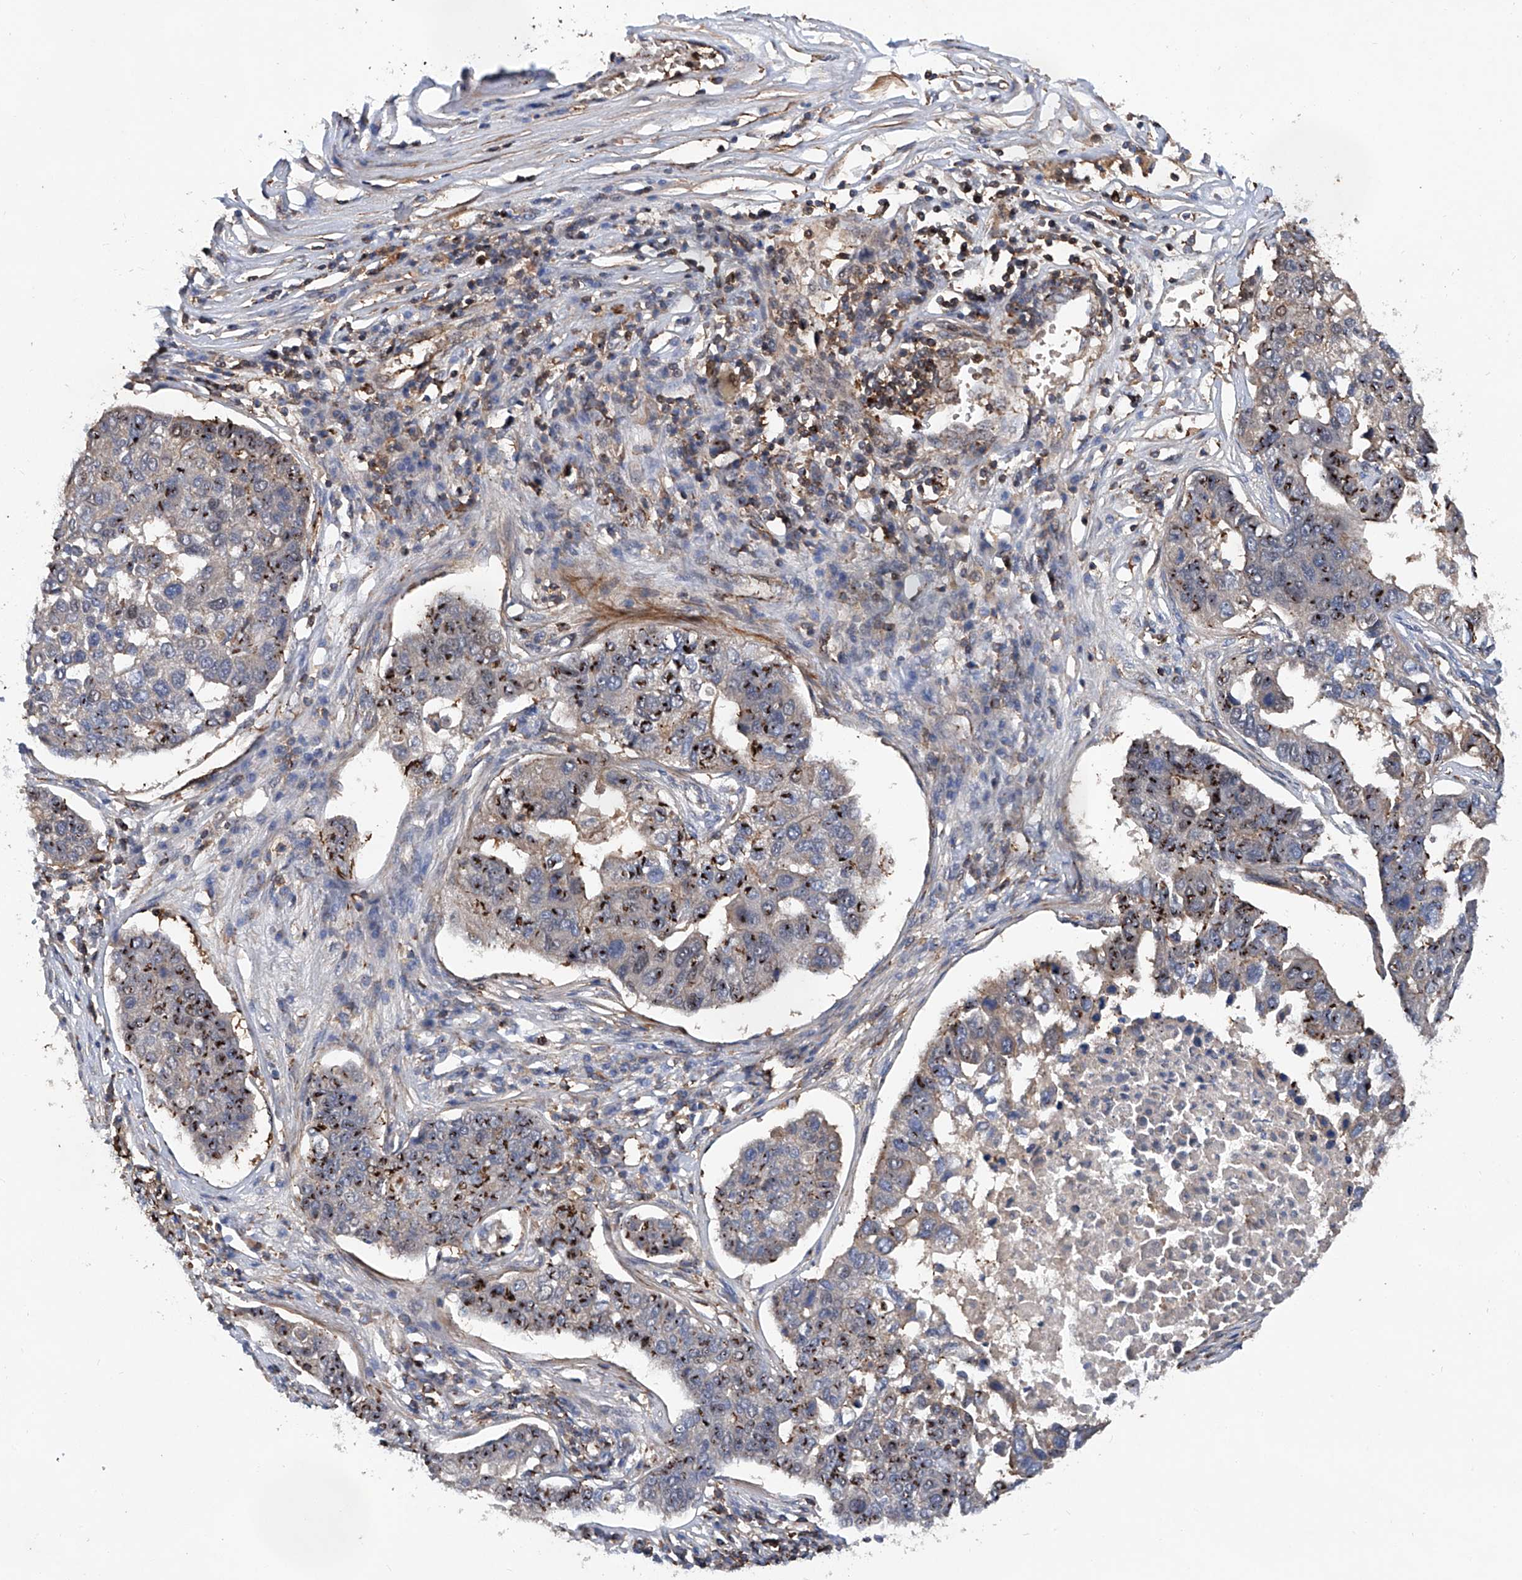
{"staining": {"intensity": "strong", "quantity": ">75%", "location": "nuclear"}, "tissue": "pancreatic cancer", "cell_type": "Tumor cells", "image_type": "cancer", "snomed": [{"axis": "morphology", "description": "Adenocarcinoma, NOS"}, {"axis": "topography", "description": "Pancreas"}], "caption": "IHC of pancreatic cancer (adenocarcinoma) exhibits high levels of strong nuclear staining in approximately >75% of tumor cells.", "gene": "NT5C3A", "patient": {"sex": "female", "age": 61}}